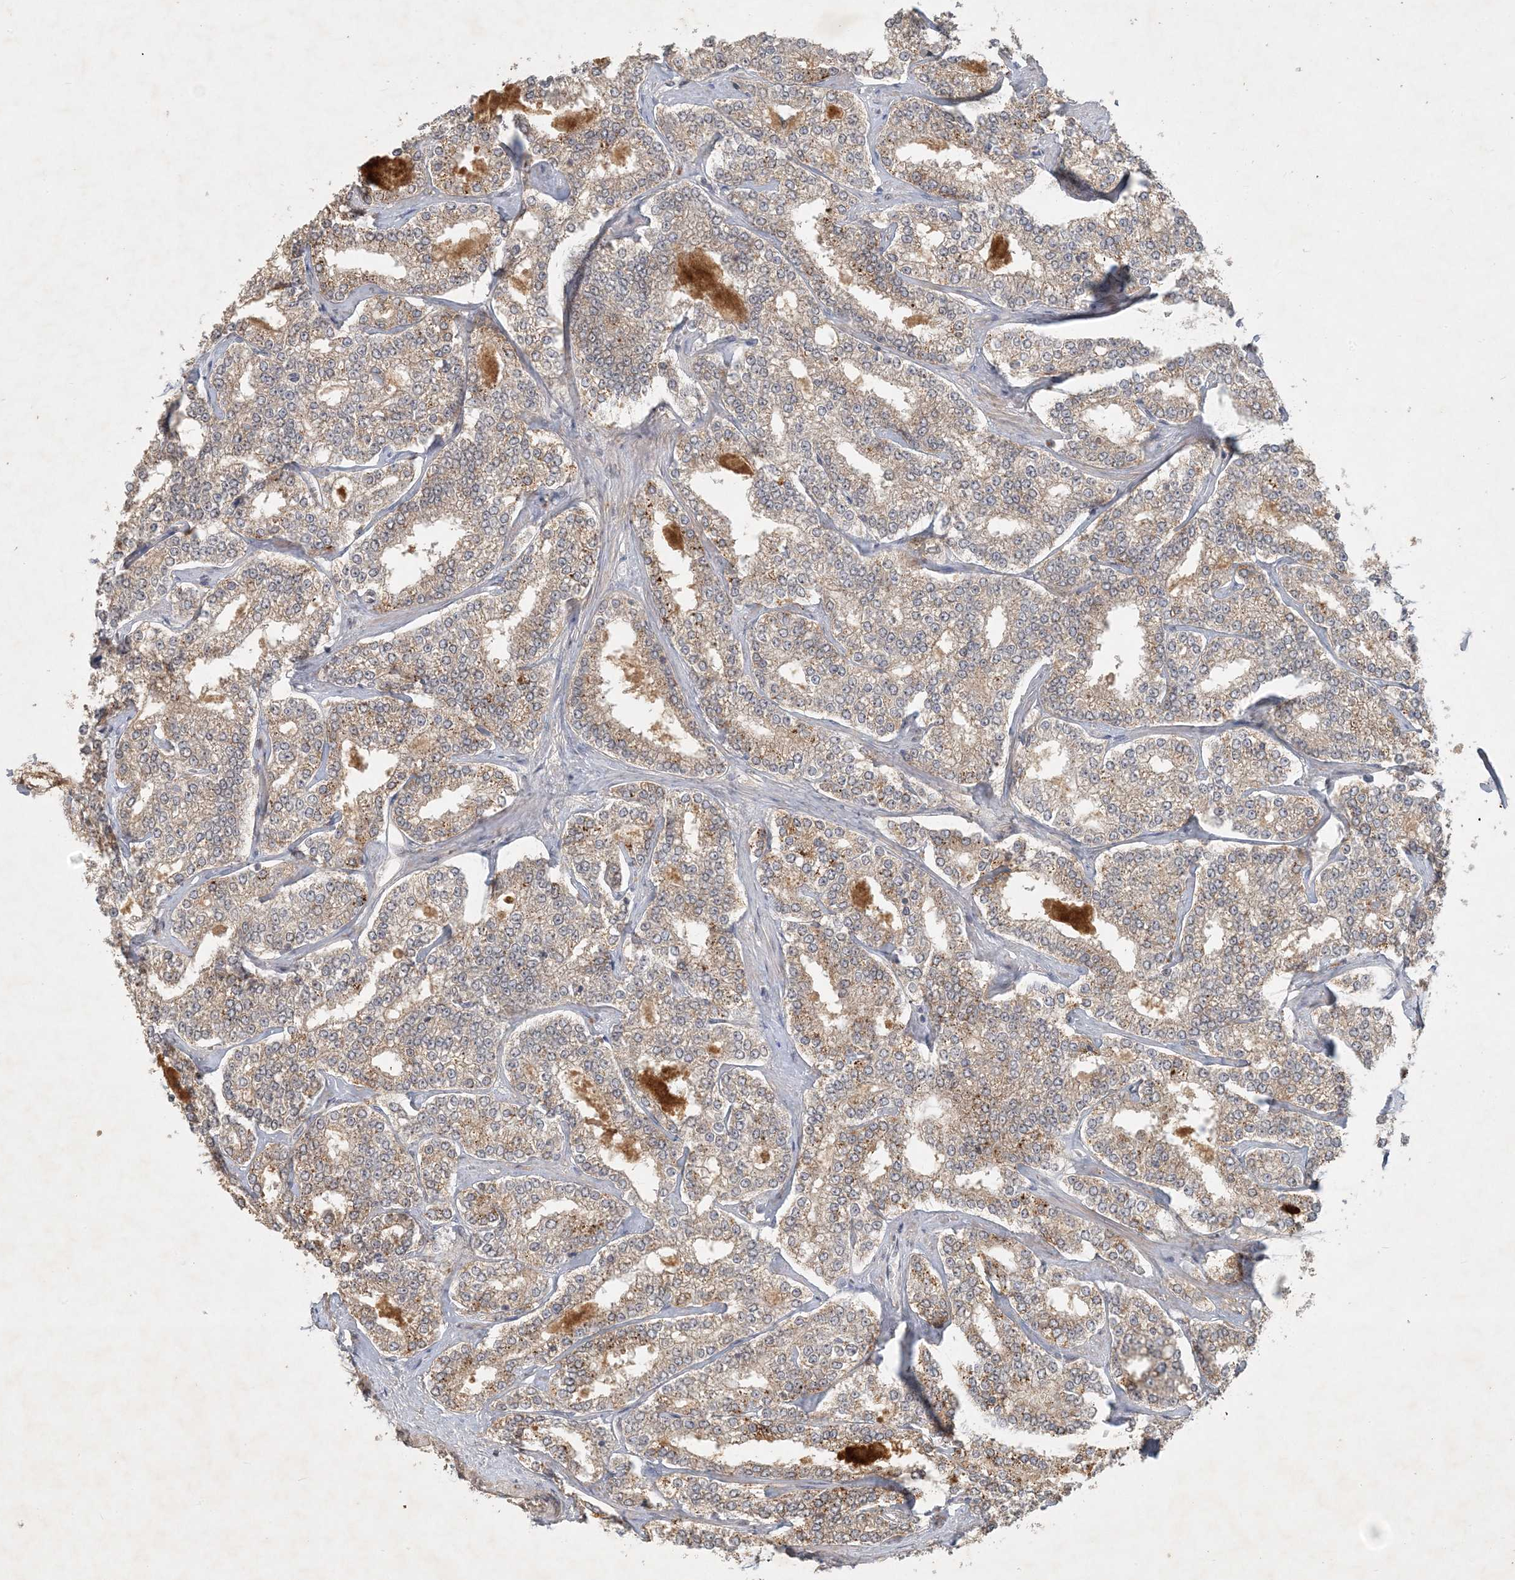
{"staining": {"intensity": "moderate", "quantity": "25%-75%", "location": "cytoplasmic/membranous"}, "tissue": "prostate cancer", "cell_type": "Tumor cells", "image_type": "cancer", "snomed": [{"axis": "morphology", "description": "Normal tissue, NOS"}, {"axis": "morphology", "description": "Adenocarcinoma, High grade"}, {"axis": "topography", "description": "Prostate"}], "caption": "Protein expression by immunohistochemistry (IHC) exhibits moderate cytoplasmic/membranous staining in about 25%-75% of tumor cells in prostate cancer (high-grade adenocarcinoma).", "gene": "ZCCHC4", "patient": {"sex": "male", "age": 83}}